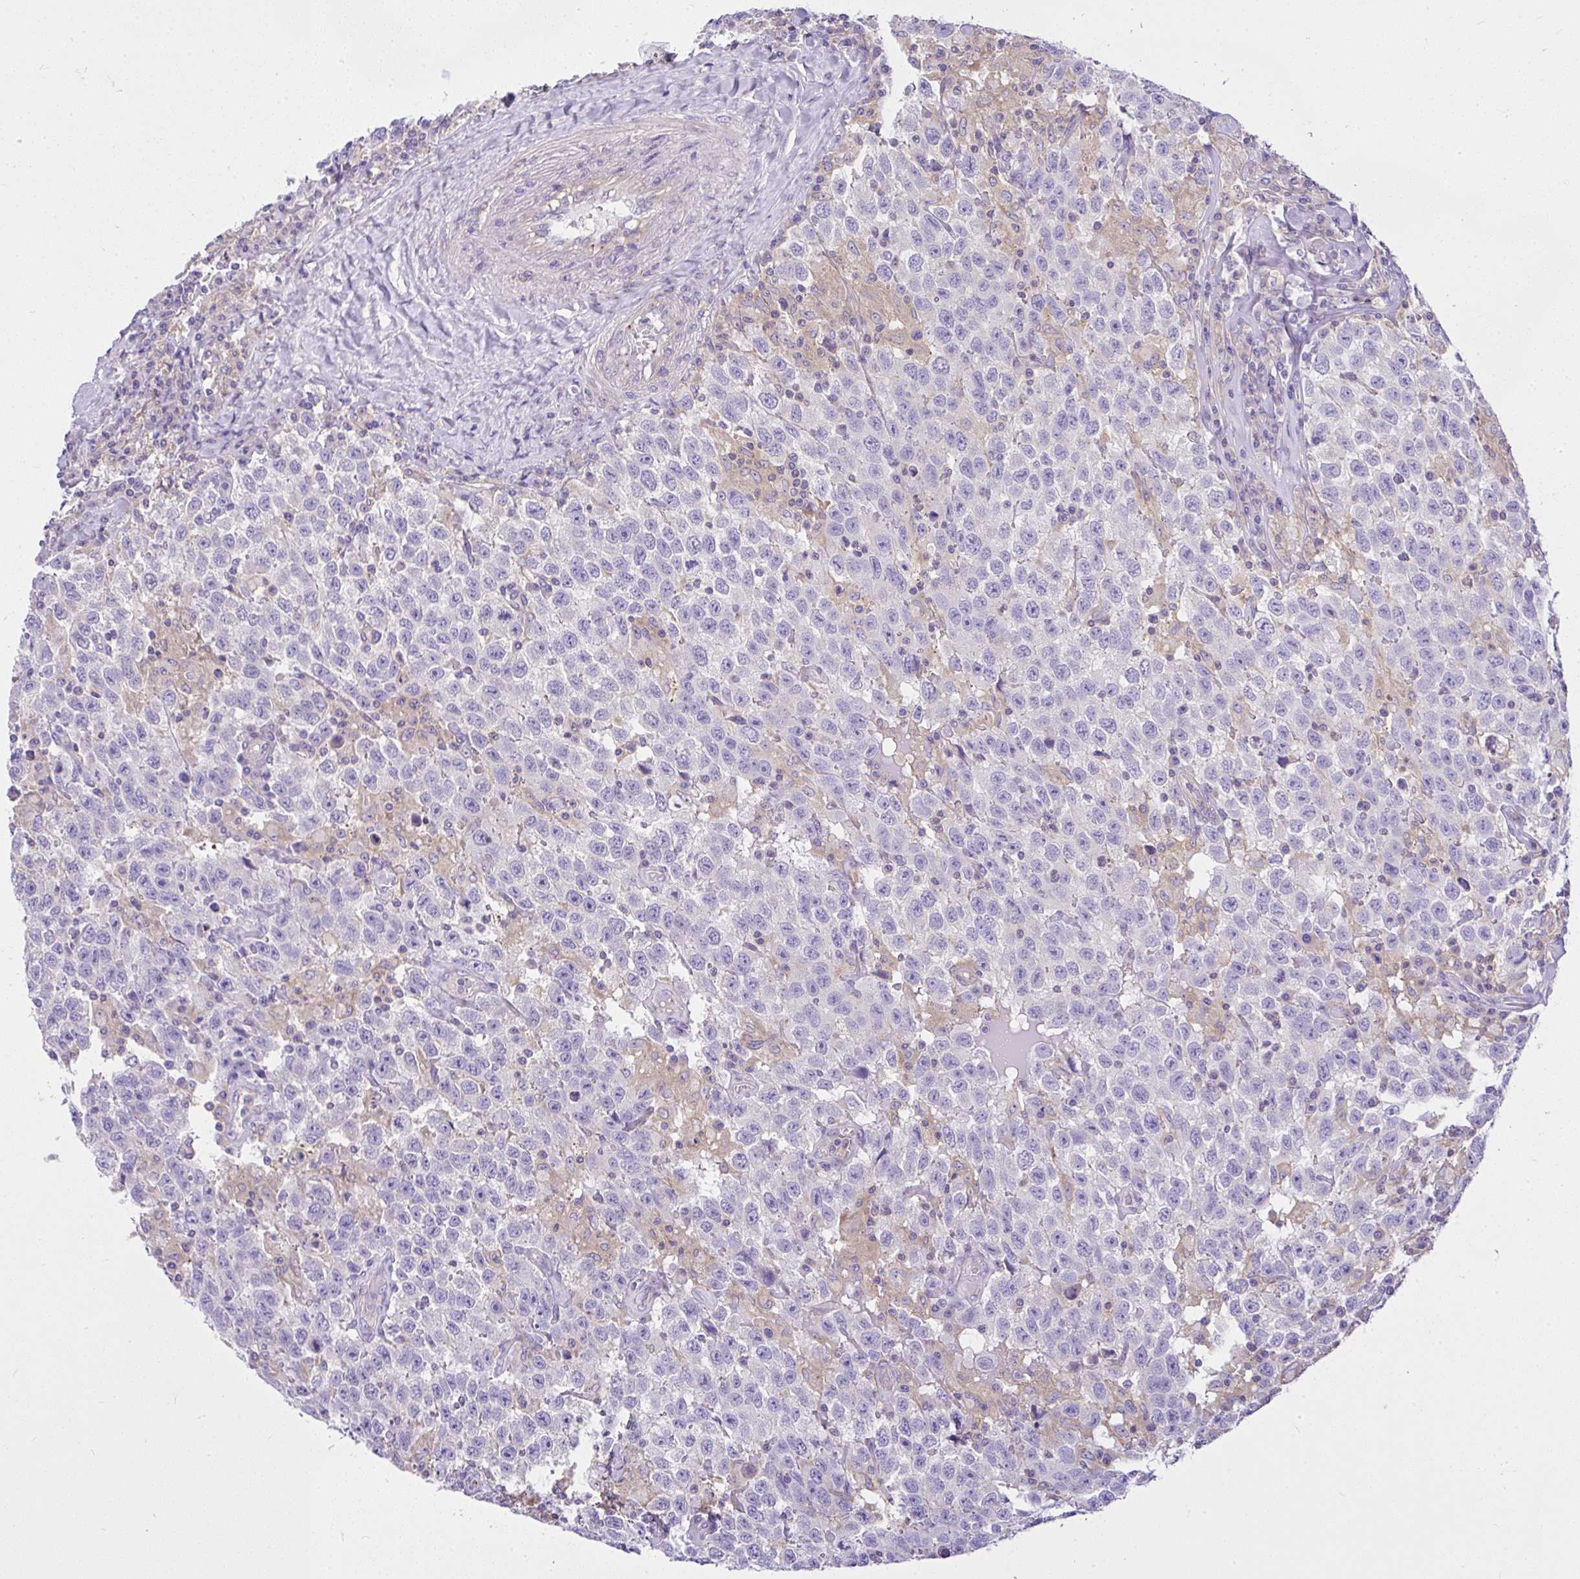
{"staining": {"intensity": "negative", "quantity": "none", "location": "none"}, "tissue": "testis cancer", "cell_type": "Tumor cells", "image_type": "cancer", "snomed": [{"axis": "morphology", "description": "Seminoma, NOS"}, {"axis": "topography", "description": "Testis"}], "caption": "Image shows no significant protein staining in tumor cells of testis cancer (seminoma).", "gene": "CCDC142", "patient": {"sex": "male", "age": 41}}